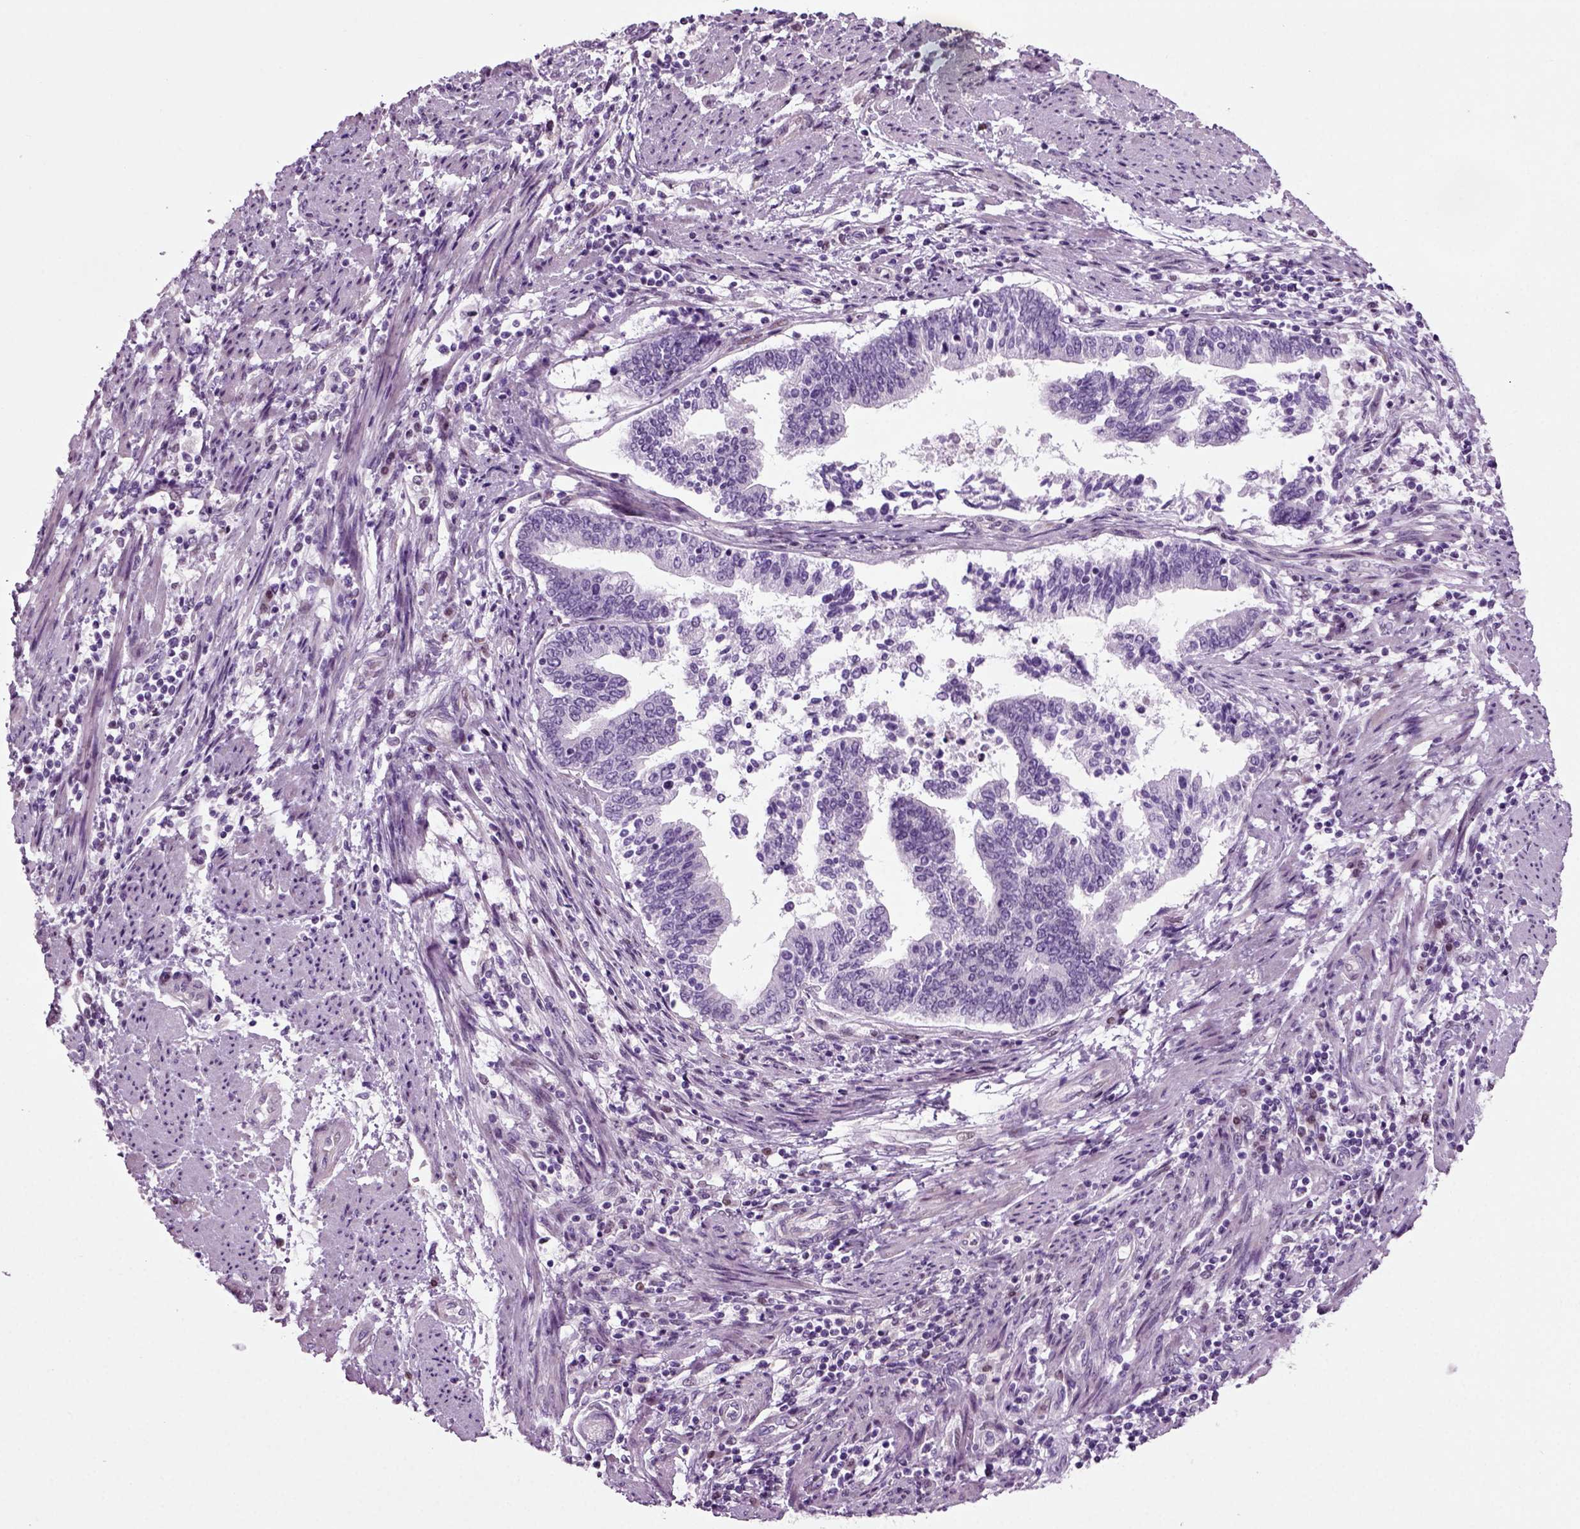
{"staining": {"intensity": "negative", "quantity": "none", "location": "none"}, "tissue": "endometrial cancer", "cell_type": "Tumor cells", "image_type": "cancer", "snomed": [{"axis": "morphology", "description": "Adenocarcinoma, NOS"}, {"axis": "topography", "description": "Endometrium"}], "caption": "Tumor cells are negative for brown protein staining in endometrial cancer (adenocarcinoma).", "gene": "ARID3A", "patient": {"sex": "female", "age": 65}}